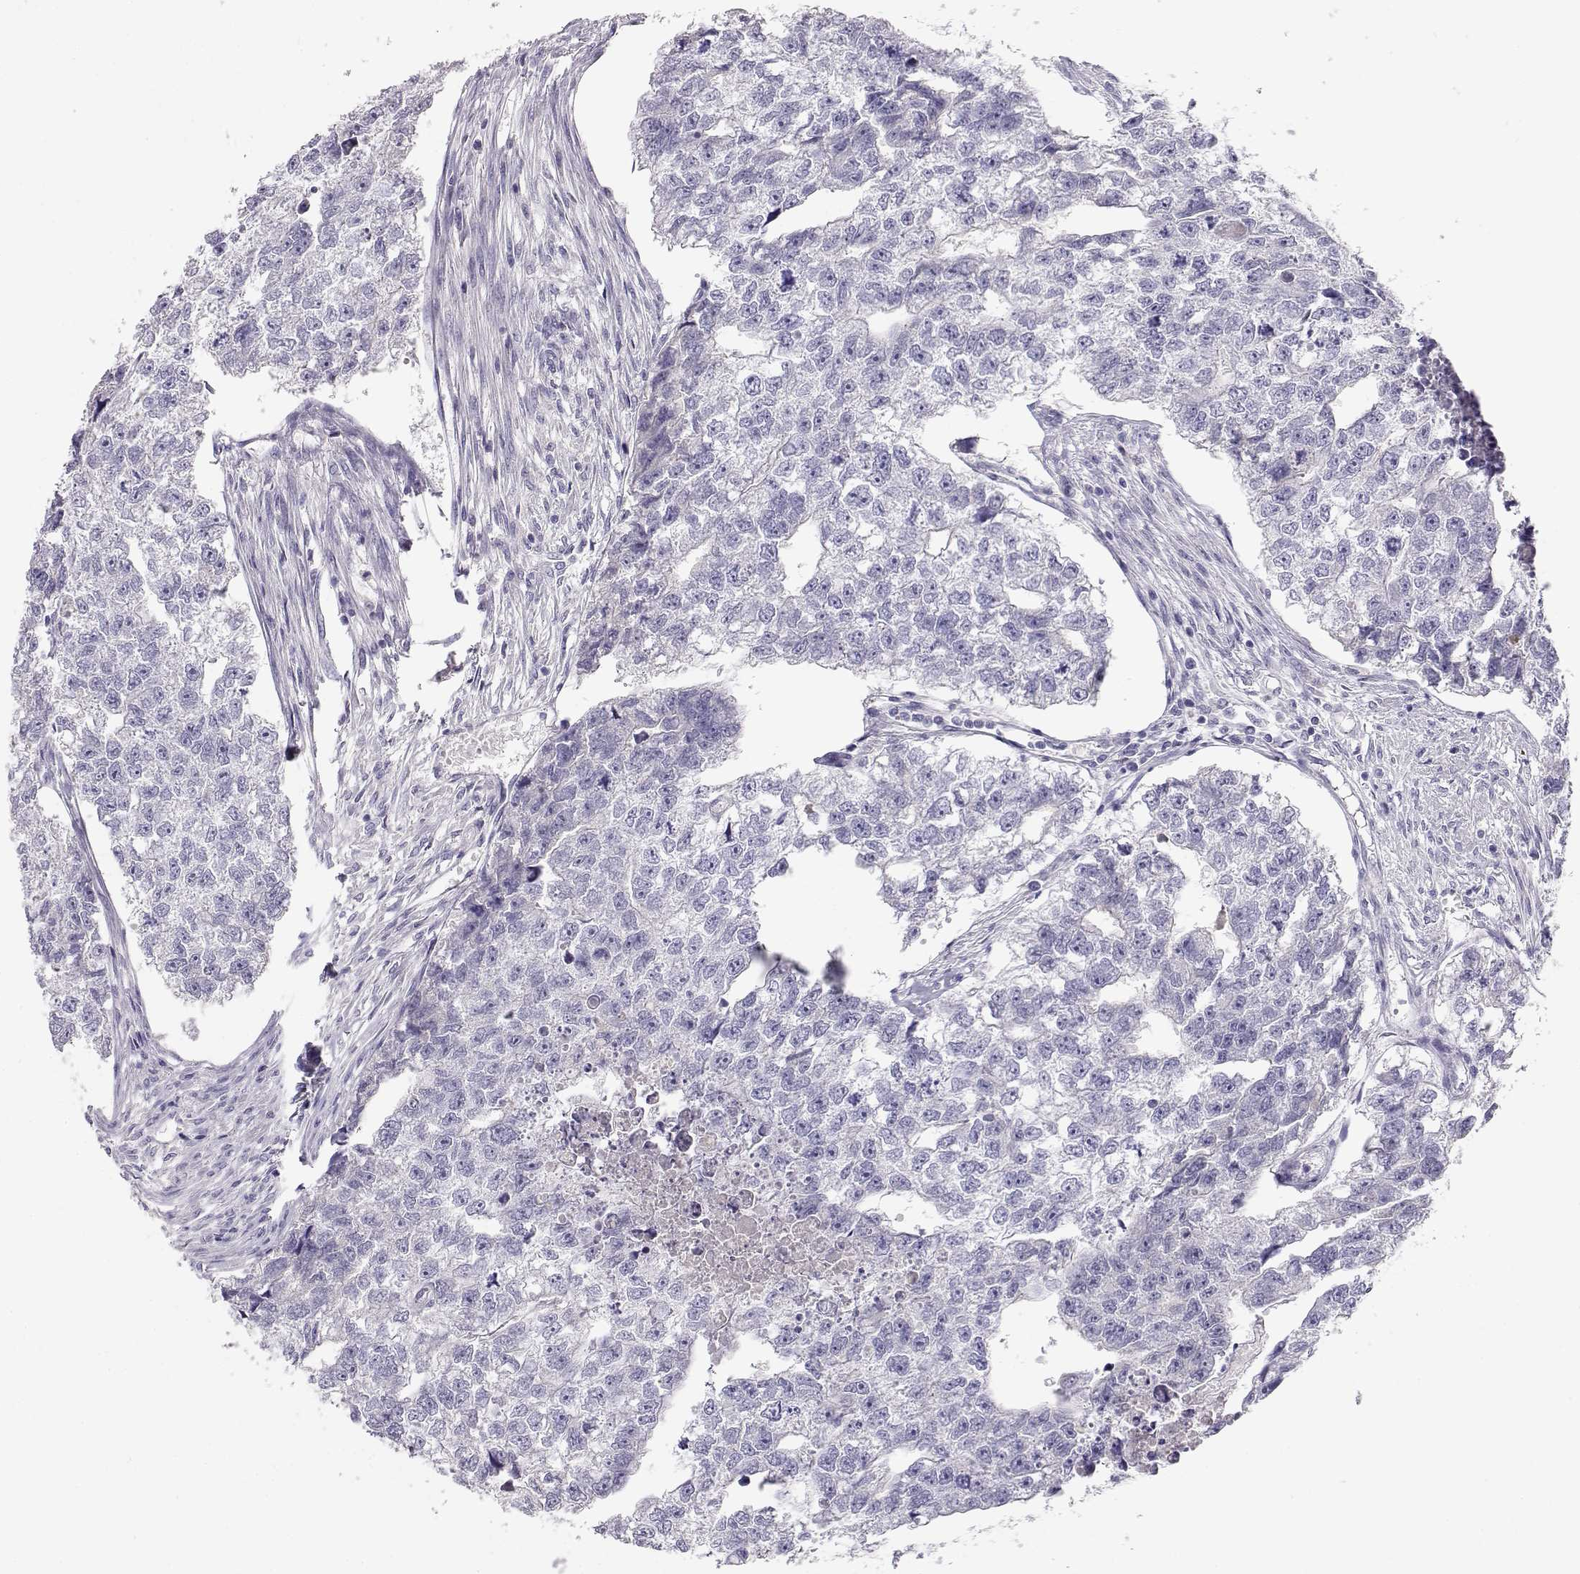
{"staining": {"intensity": "negative", "quantity": "none", "location": "none"}, "tissue": "testis cancer", "cell_type": "Tumor cells", "image_type": "cancer", "snomed": [{"axis": "morphology", "description": "Carcinoma, Embryonal, NOS"}, {"axis": "morphology", "description": "Teratoma, malignant, NOS"}, {"axis": "topography", "description": "Testis"}], "caption": "The histopathology image reveals no staining of tumor cells in testis cancer (malignant teratoma).", "gene": "GPR174", "patient": {"sex": "male", "age": 44}}